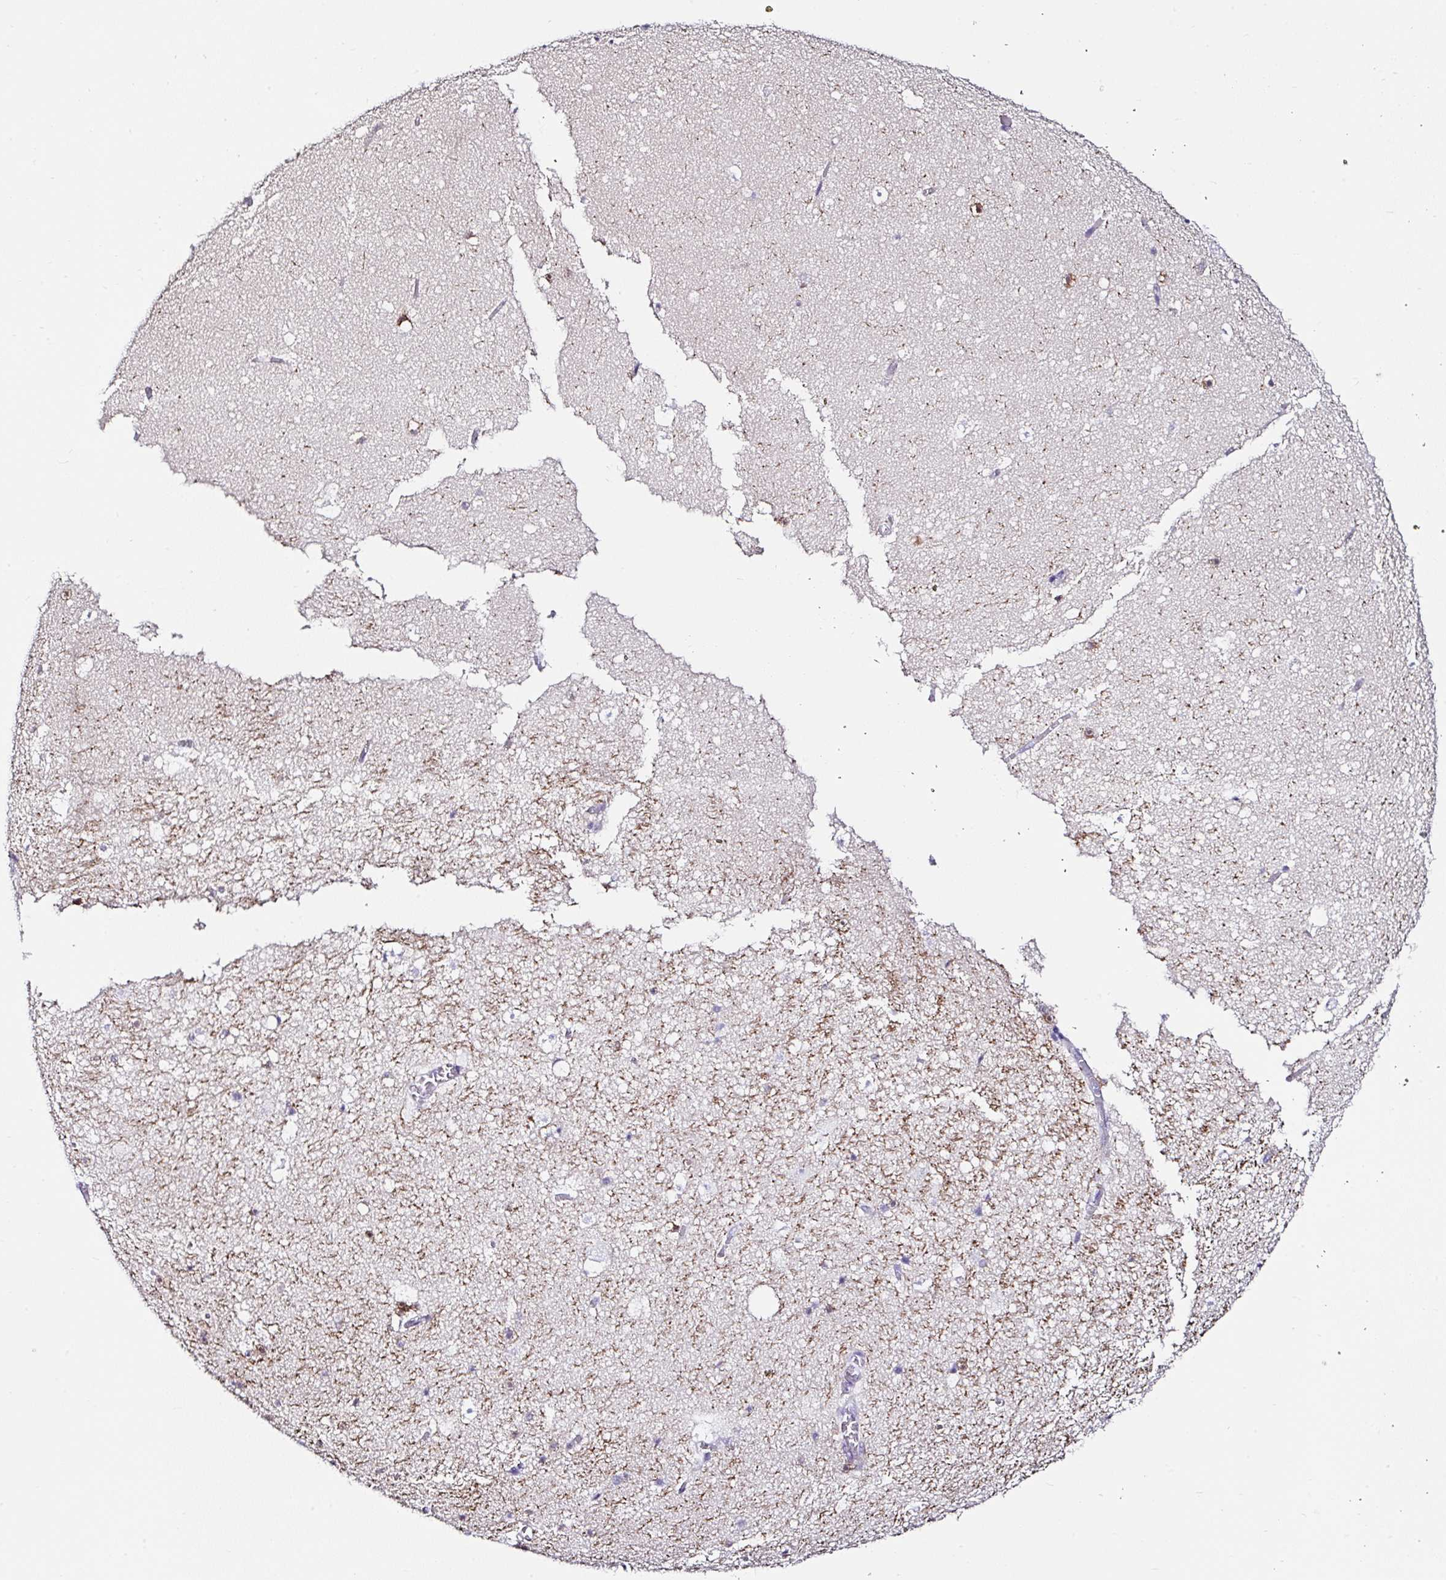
{"staining": {"intensity": "negative", "quantity": "none", "location": "none"}, "tissue": "hippocampus", "cell_type": "Glial cells", "image_type": "normal", "snomed": [{"axis": "morphology", "description": "Normal tissue, NOS"}, {"axis": "topography", "description": "Hippocampus"}], "caption": "The photomicrograph exhibits no significant positivity in glial cells of hippocampus.", "gene": "UGT3A1", "patient": {"sex": "female", "age": 42}}